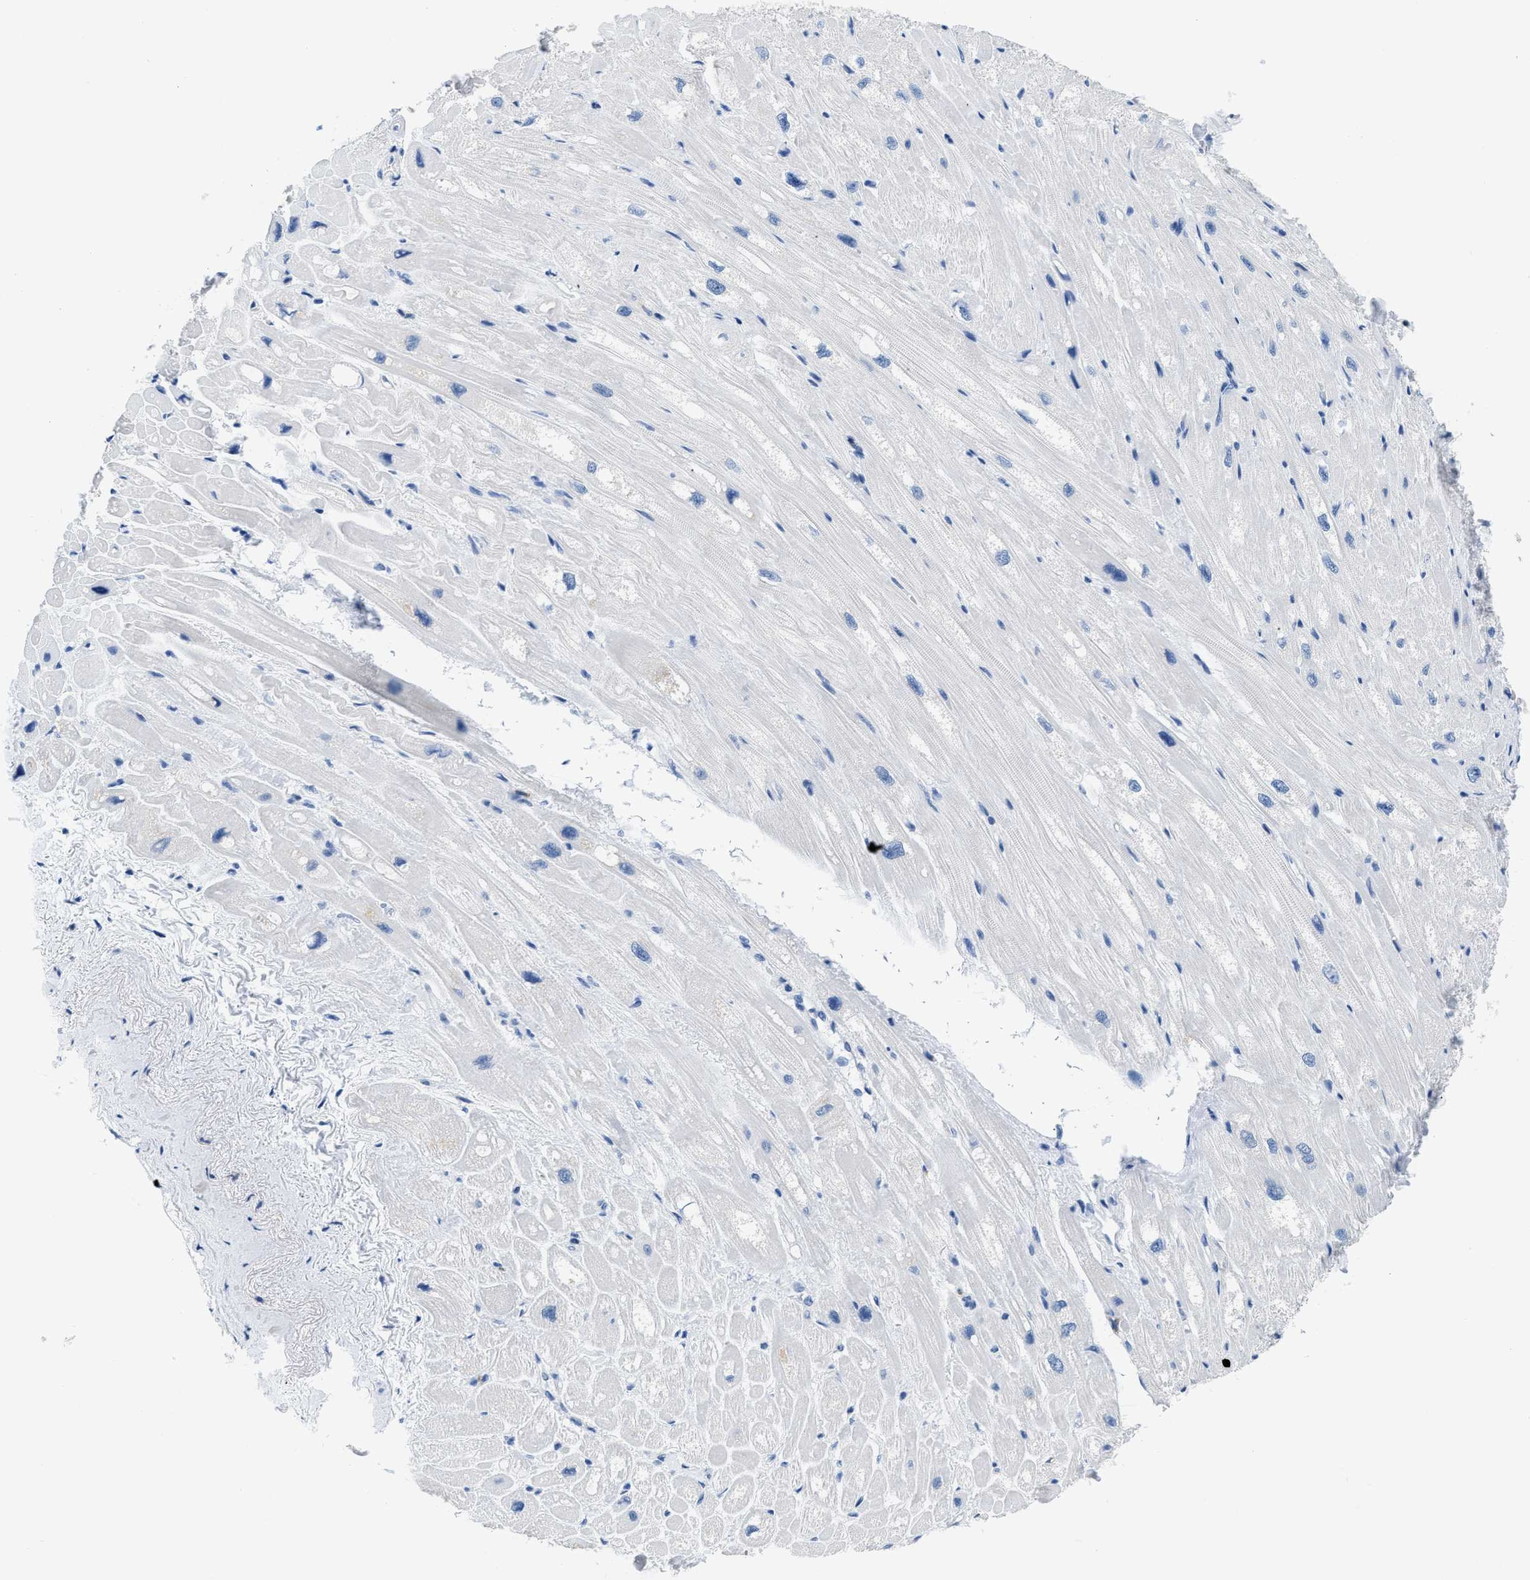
{"staining": {"intensity": "negative", "quantity": "none", "location": "none"}, "tissue": "heart muscle", "cell_type": "Cardiomyocytes", "image_type": "normal", "snomed": [{"axis": "morphology", "description": "Normal tissue, NOS"}, {"axis": "topography", "description": "Heart"}], "caption": "IHC of benign human heart muscle displays no expression in cardiomyocytes. (DAB (3,3'-diaminobenzidine) IHC visualized using brightfield microscopy, high magnification).", "gene": "NFATC2", "patient": {"sex": "male", "age": 49}}